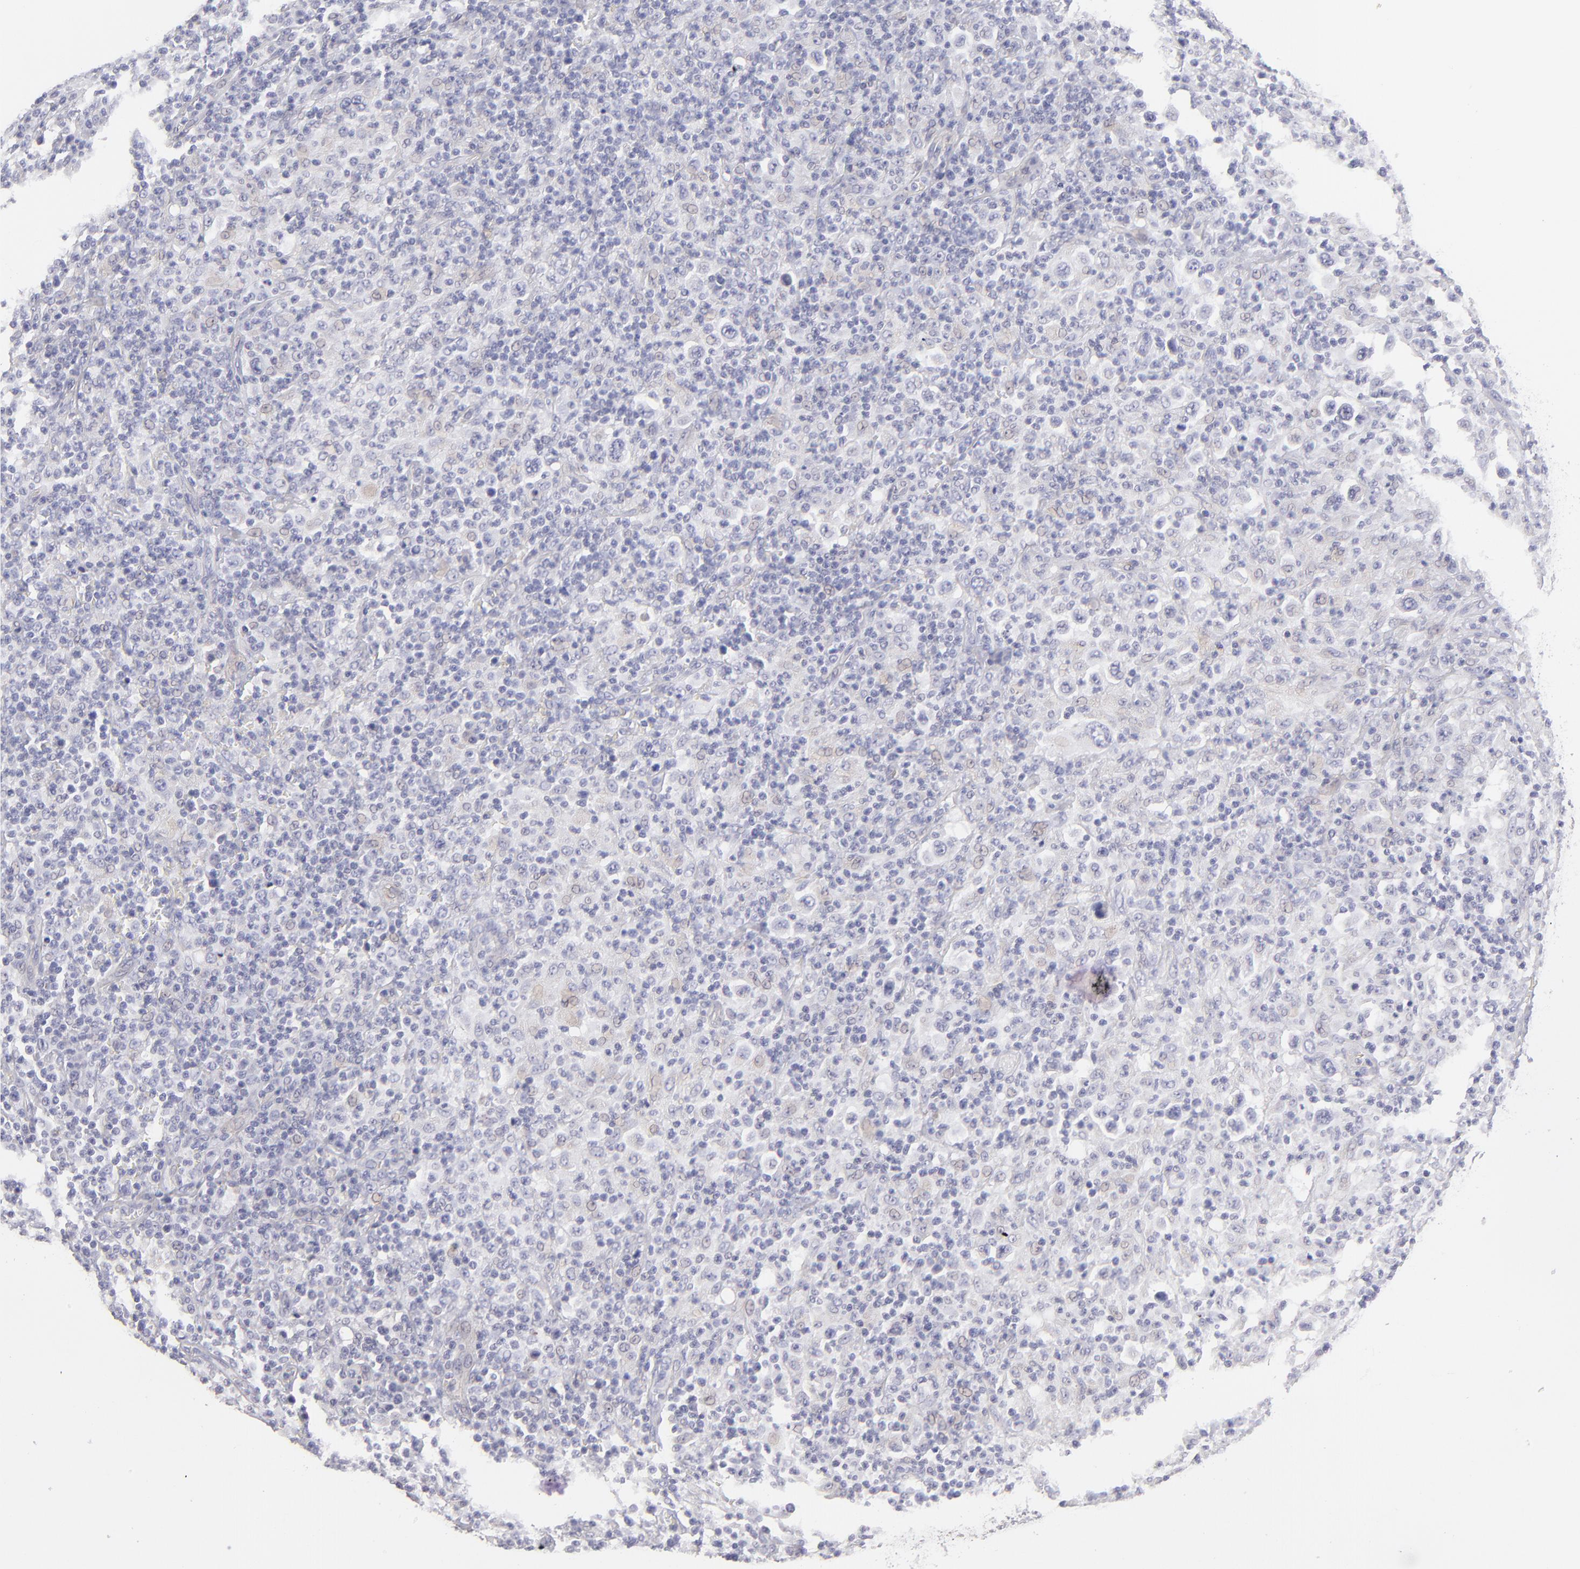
{"staining": {"intensity": "negative", "quantity": "none", "location": "none"}, "tissue": "lymphoma", "cell_type": "Tumor cells", "image_type": "cancer", "snomed": [{"axis": "morphology", "description": "Hodgkin's disease, NOS"}, {"axis": "topography", "description": "Lymph node"}], "caption": "The histopathology image reveals no staining of tumor cells in Hodgkin's disease.", "gene": "ABCC4", "patient": {"sex": "male", "age": 65}}